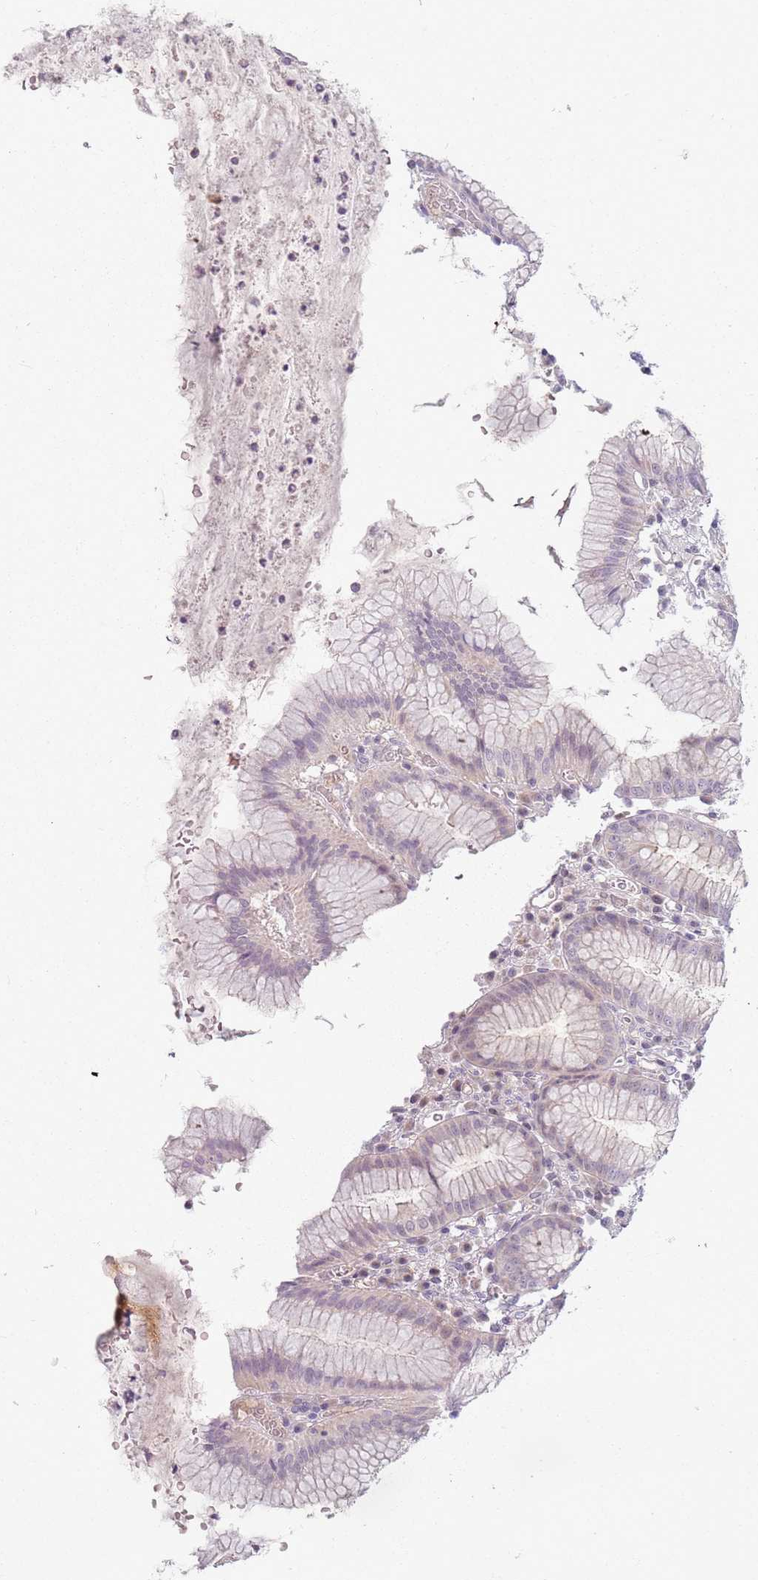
{"staining": {"intensity": "weak", "quantity": "<25%", "location": "cytoplasmic/membranous"}, "tissue": "stomach", "cell_type": "Glandular cells", "image_type": "normal", "snomed": [{"axis": "morphology", "description": "Normal tissue, NOS"}, {"axis": "topography", "description": "Stomach"}], "caption": "An IHC micrograph of unremarkable stomach is shown. There is no staining in glandular cells of stomach. (DAB immunohistochemistry (IHC) with hematoxylin counter stain).", "gene": "ZDHHC2", "patient": {"sex": "male", "age": 55}}